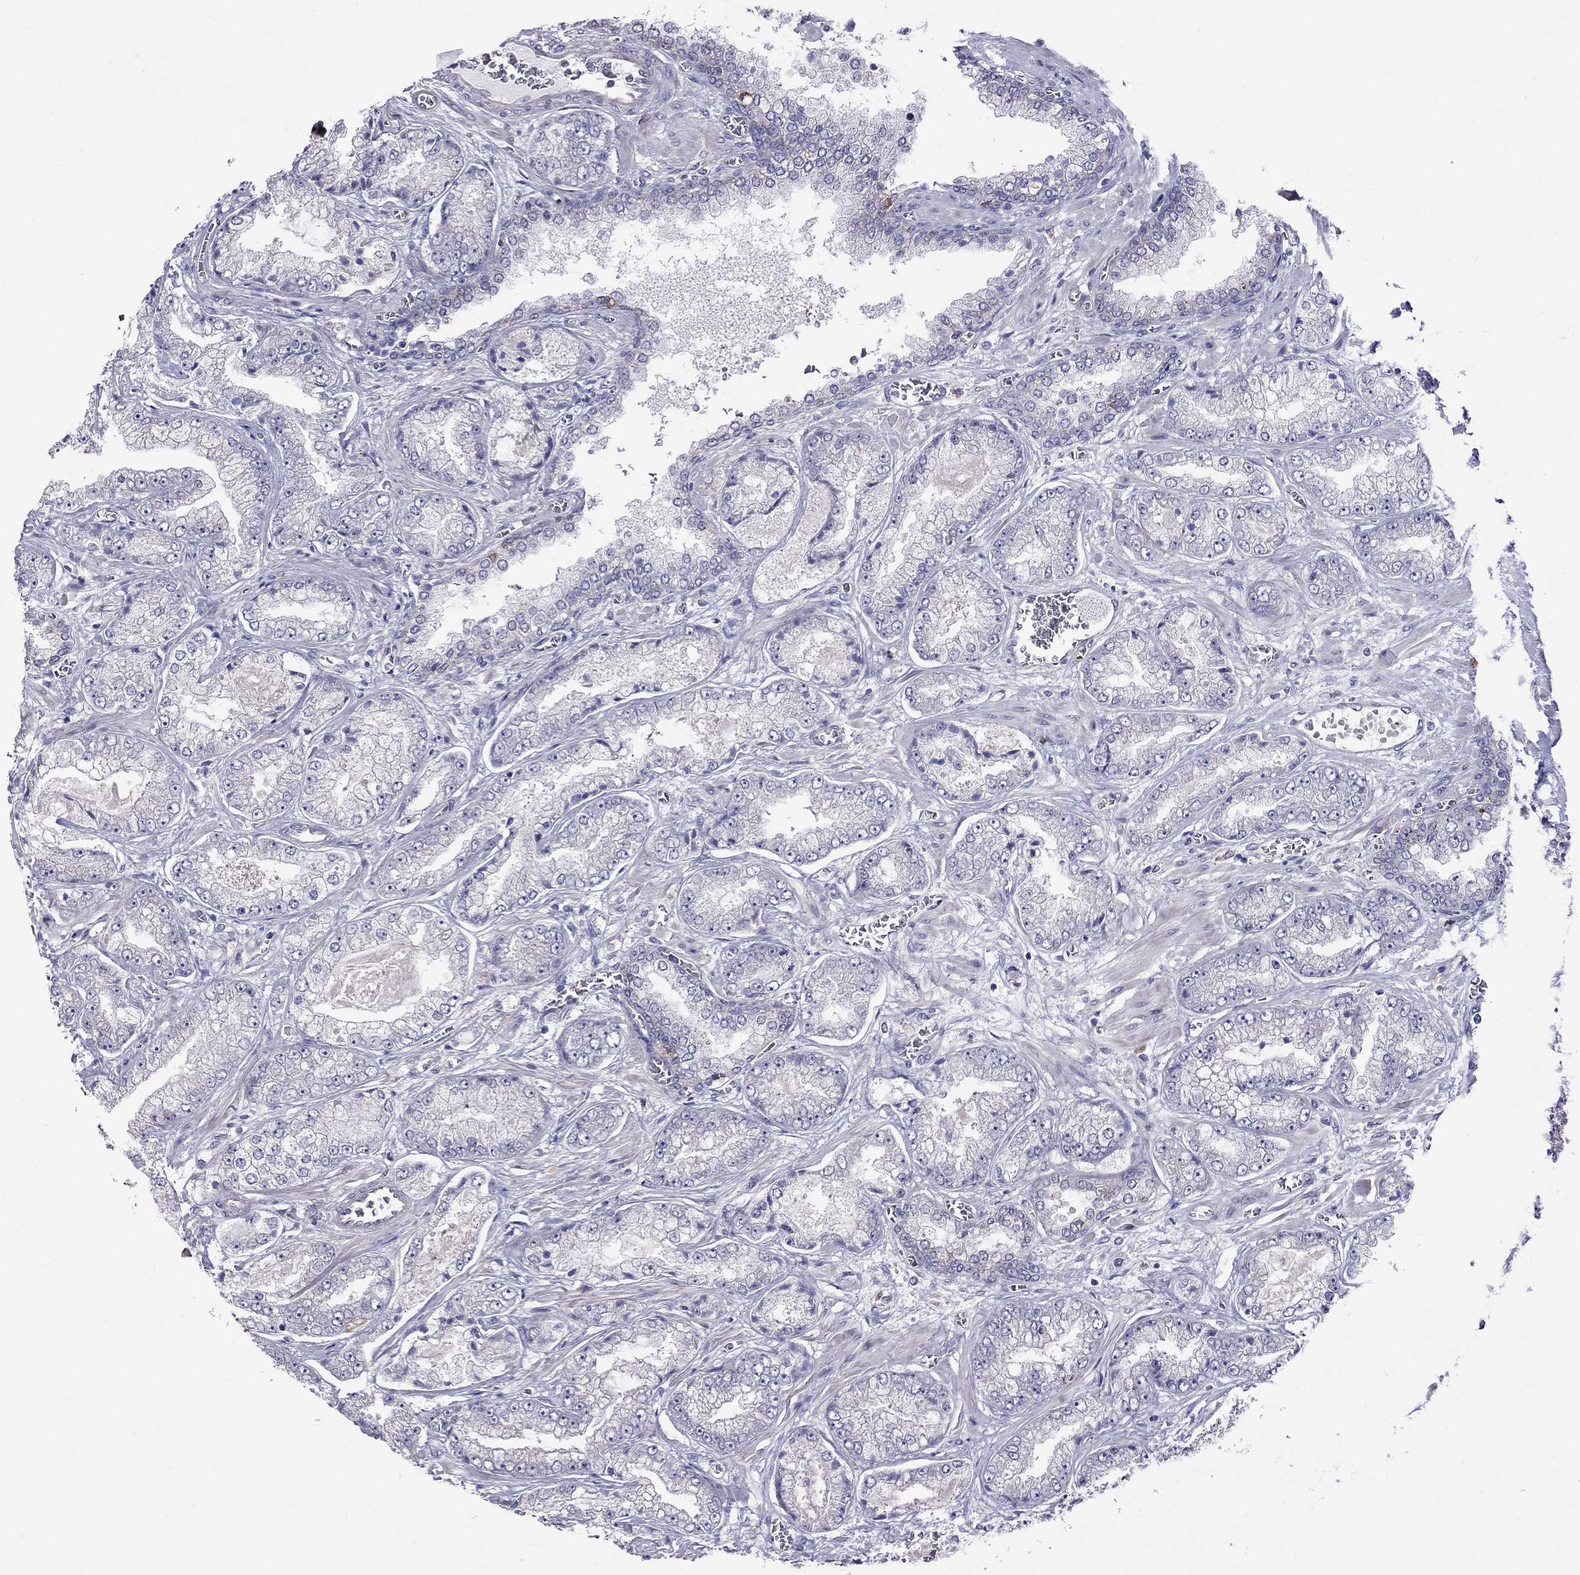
{"staining": {"intensity": "negative", "quantity": "none", "location": "none"}, "tissue": "prostate cancer", "cell_type": "Tumor cells", "image_type": "cancer", "snomed": [{"axis": "morphology", "description": "Adenocarcinoma, Low grade"}, {"axis": "topography", "description": "Prostate"}], "caption": "A photomicrograph of adenocarcinoma (low-grade) (prostate) stained for a protein displays no brown staining in tumor cells.", "gene": "ADAM28", "patient": {"sex": "male", "age": 57}}